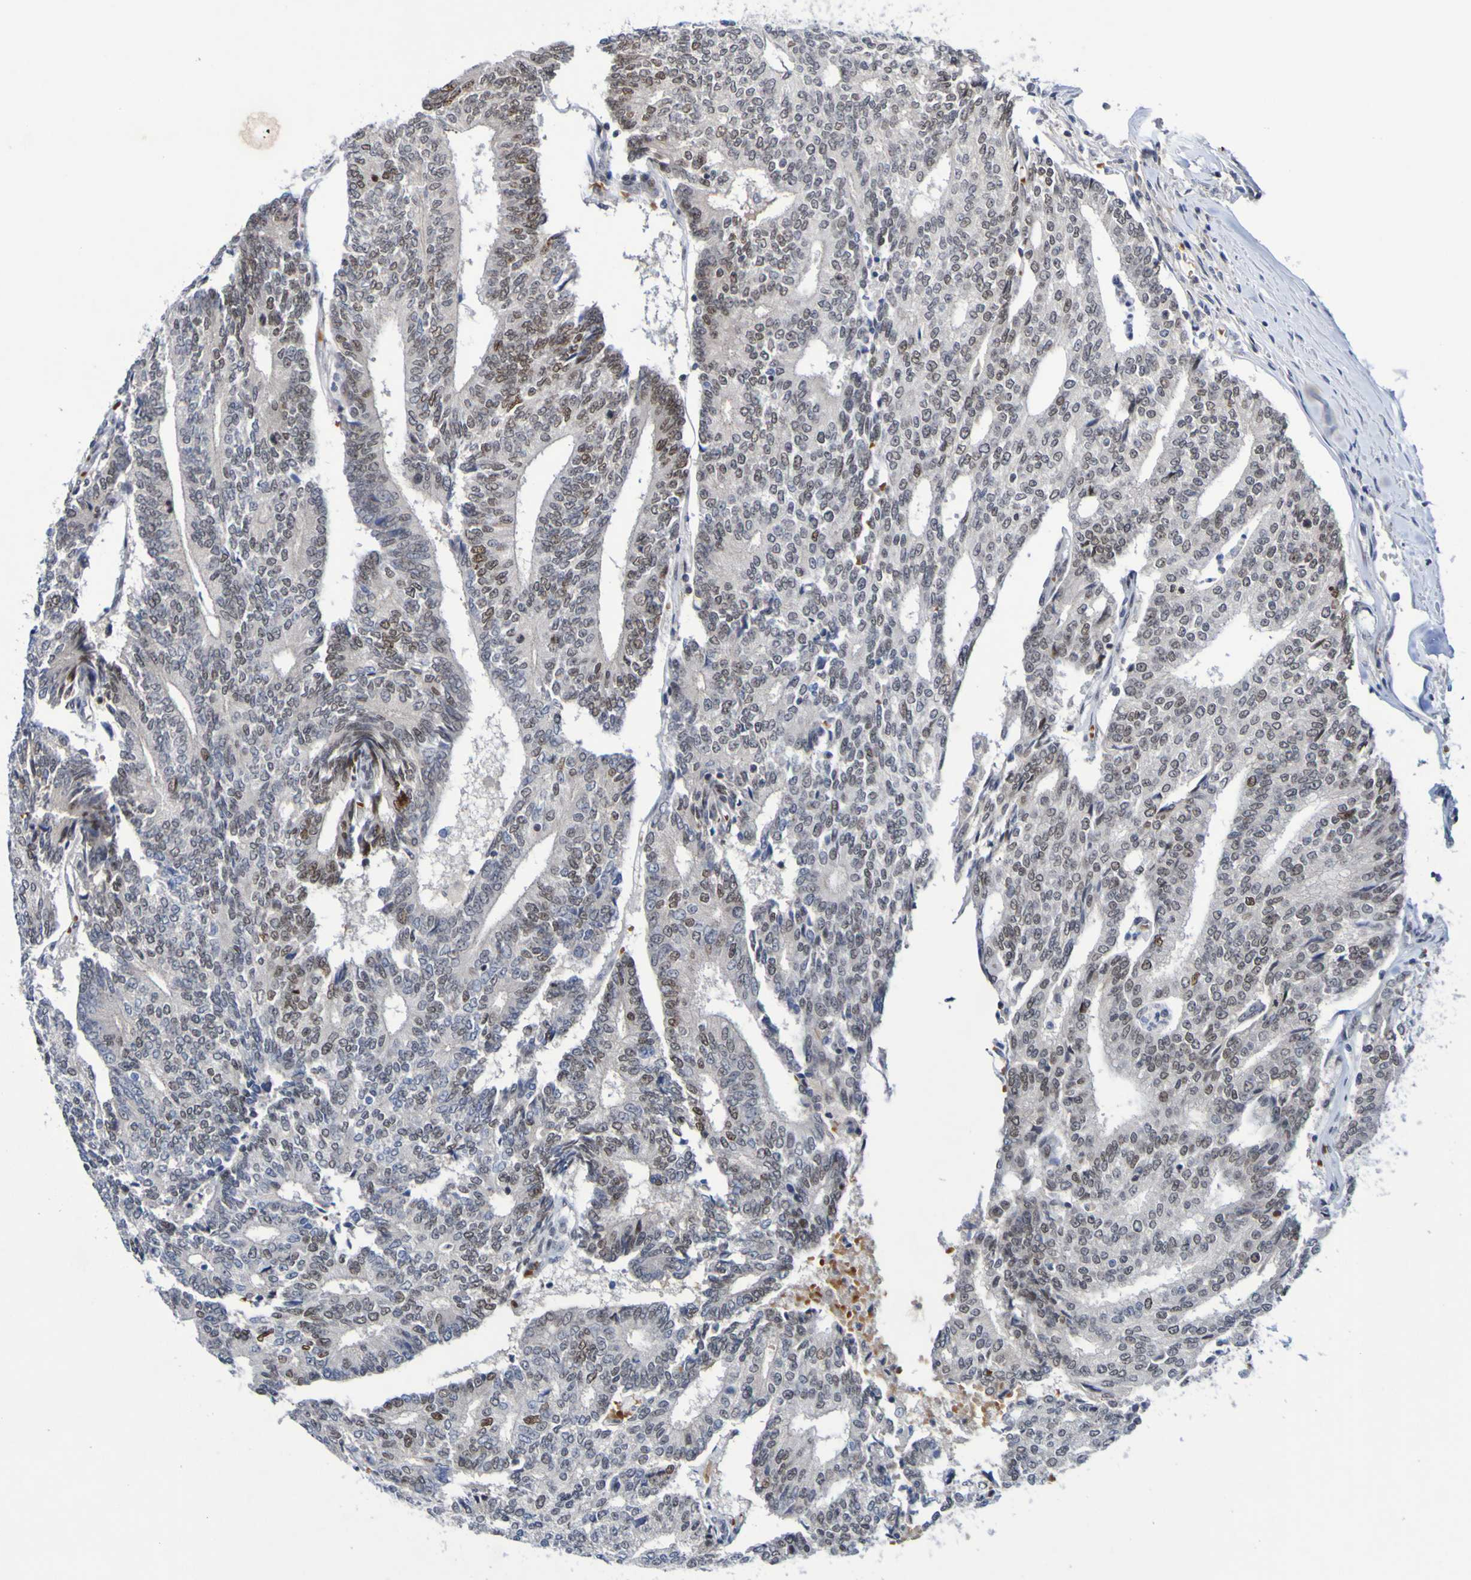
{"staining": {"intensity": "moderate", "quantity": "25%-75%", "location": "nuclear"}, "tissue": "prostate cancer", "cell_type": "Tumor cells", "image_type": "cancer", "snomed": [{"axis": "morphology", "description": "Normal tissue, NOS"}, {"axis": "morphology", "description": "Adenocarcinoma, High grade"}, {"axis": "topography", "description": "Prostate"}, {"axis": "topography", "description": "Seminal veicle"}], "caption": "Prostate cancer (adenocarcinoma (high-grade)) stained with a protein marker shows moderate staining in tumor cells.", "gene": "PCGF1", "patient": {"sex": "male", "age": 55}}